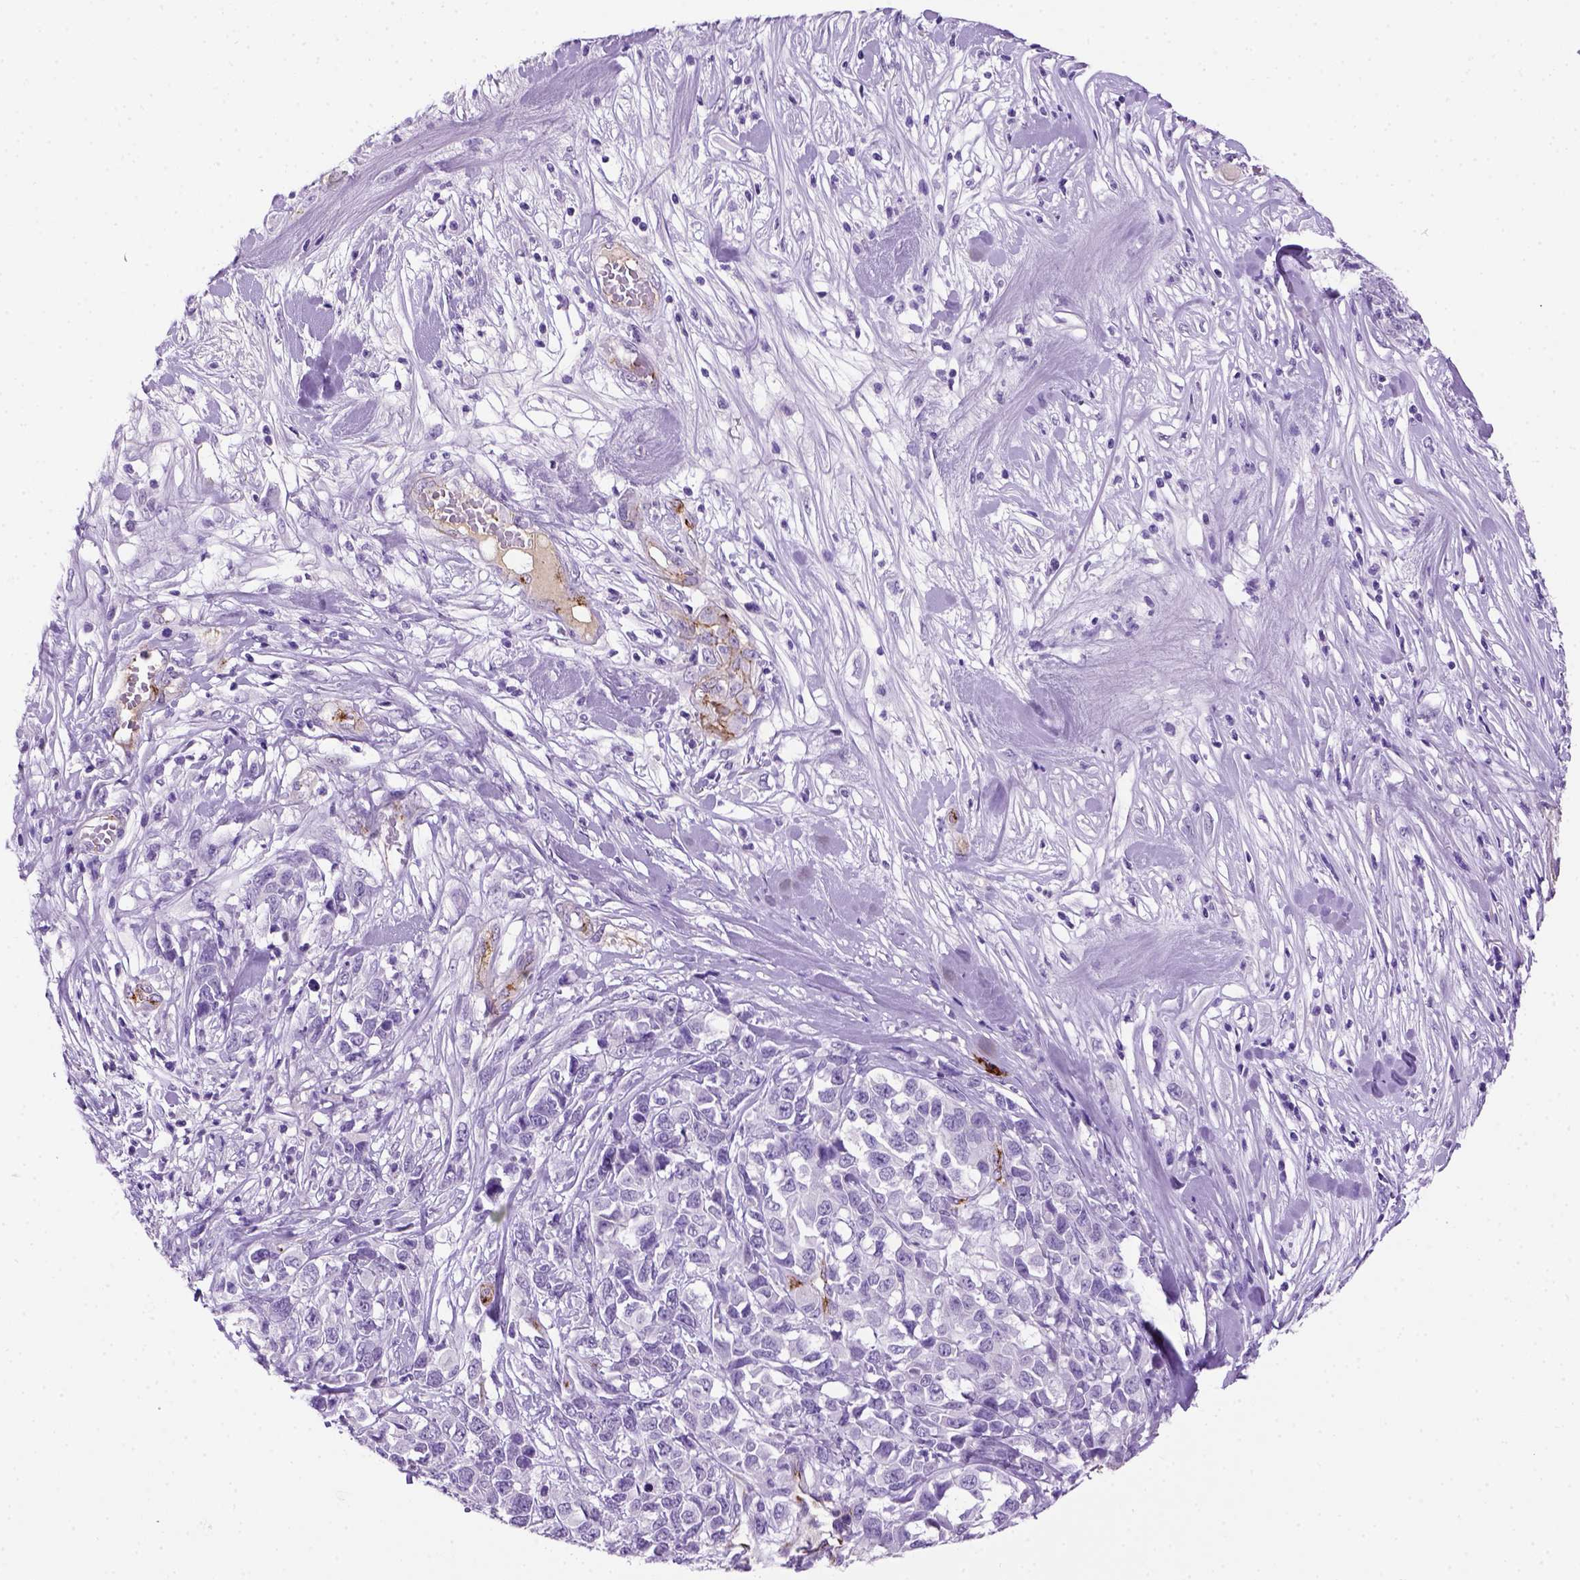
{"staining": {"intensity": "negative", "quantity": "none", "location": "none"}, "tissue": "melanoma", "cell_type": "Tumor cells", "image_type": "cancer", "snomed": [{"axis": "morphology", "description": "Malignant melanoma, Metastatic site"}, {"axis": "topography", "description": "Skin"}], "caption": "Immunohistochemical staining of human malignant melanoma (metastatic site) displays no significant expression in tumor cells.", "gene": "VWF", "patient": {"sex": "male", "age": 84}}